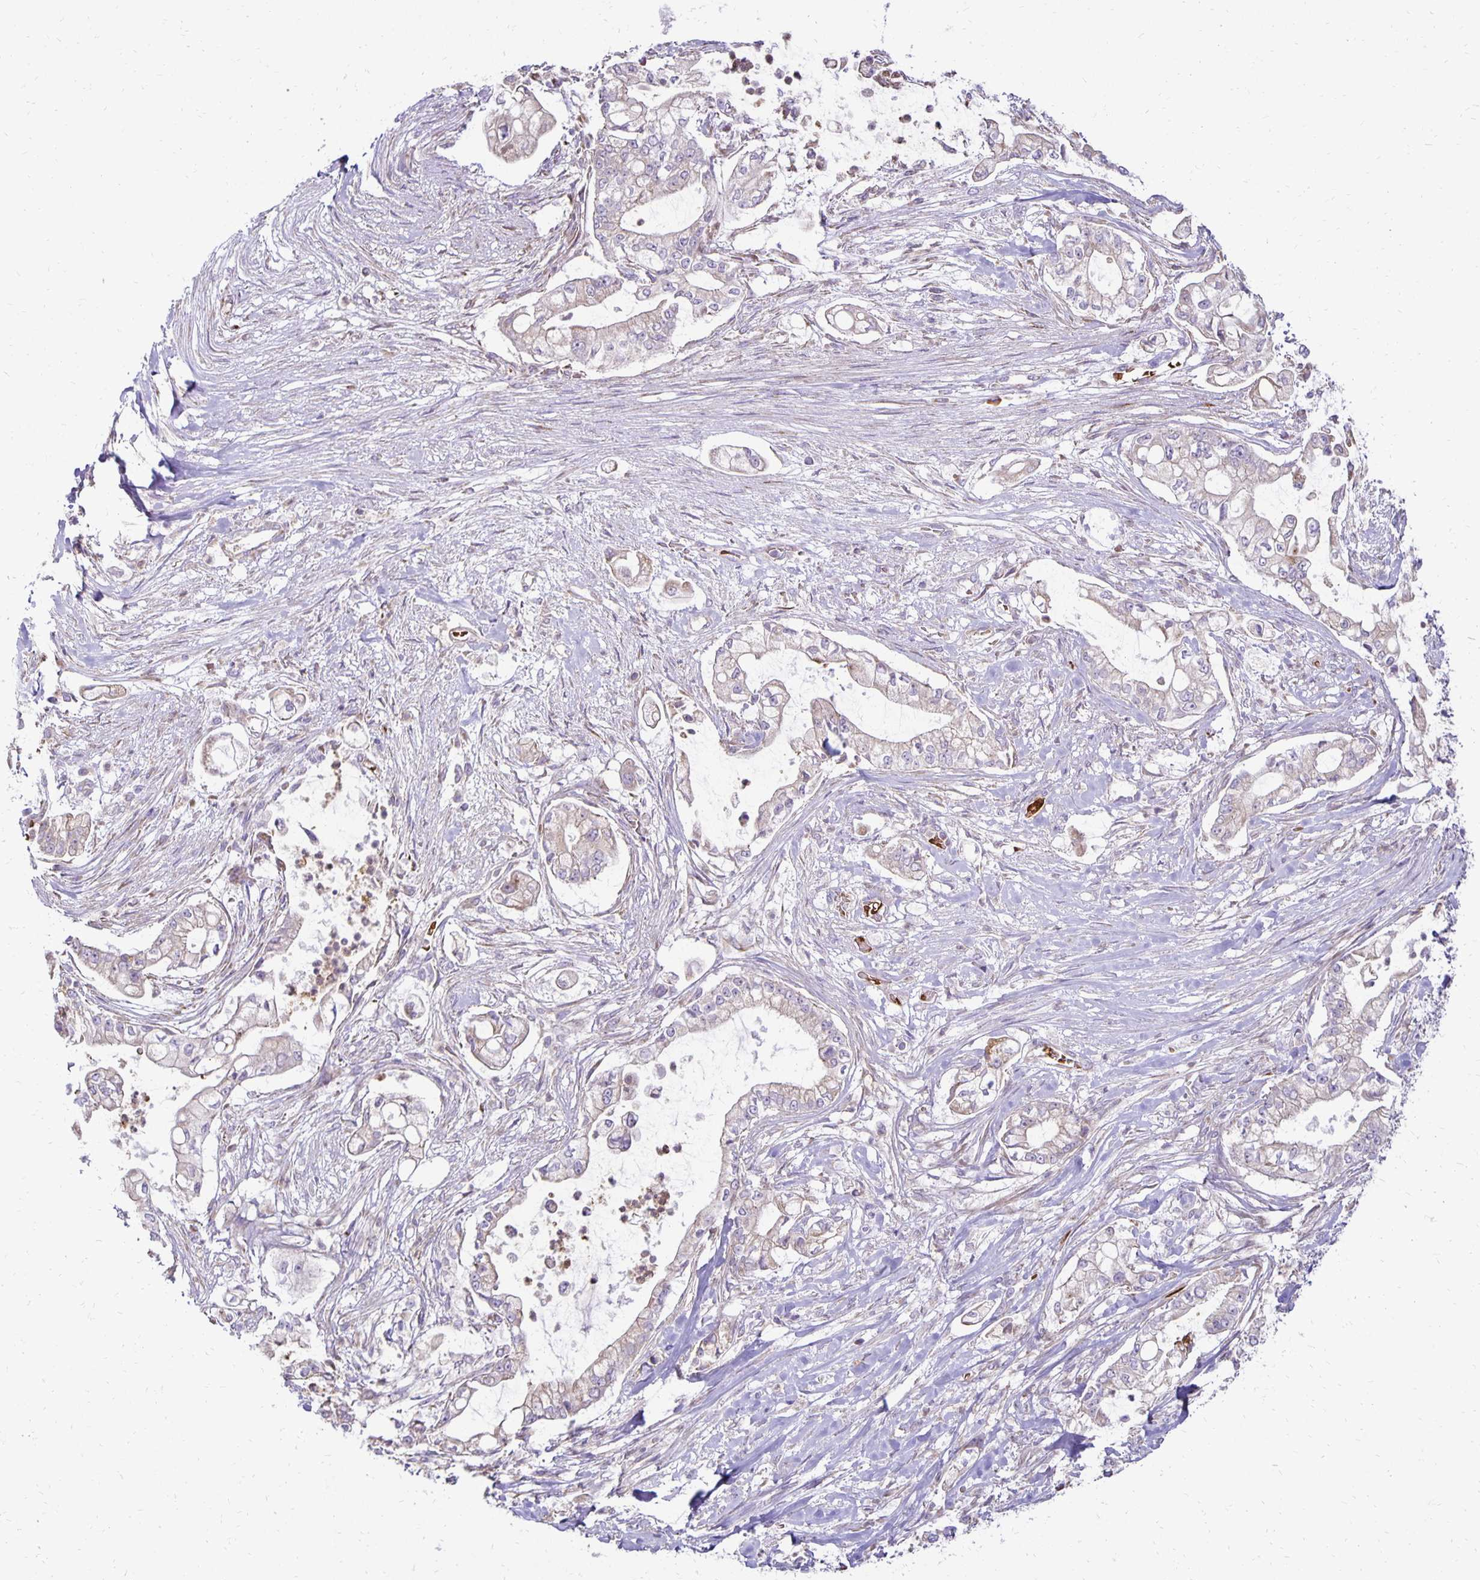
{"staining": {"intensity": "weak", "quantity": "25%-75%", "location": "cytoplasmic/membranous"}, "tissue": "pancreatic cancer", "cell_type": "Tumor cells", "image_type": "cancer", "snomed": [{"axis": "morphology", "description": "Adenocarcinoma, NOS"}, {"axis": "topography", "description": "Pancreas"}], "caption": "Immunohistochemistry micrograph of neoplastic tissue: adenocarcinoma (pancreatic) stained using IHC displays low levels of weak protein expression localized specifically in the cytoplasmic/membranous of tumor cells, appearing as a cytoplasmic/membranous brown color.", "gene": "FN3K", "patient": {"sex": "female", "age": 69}}